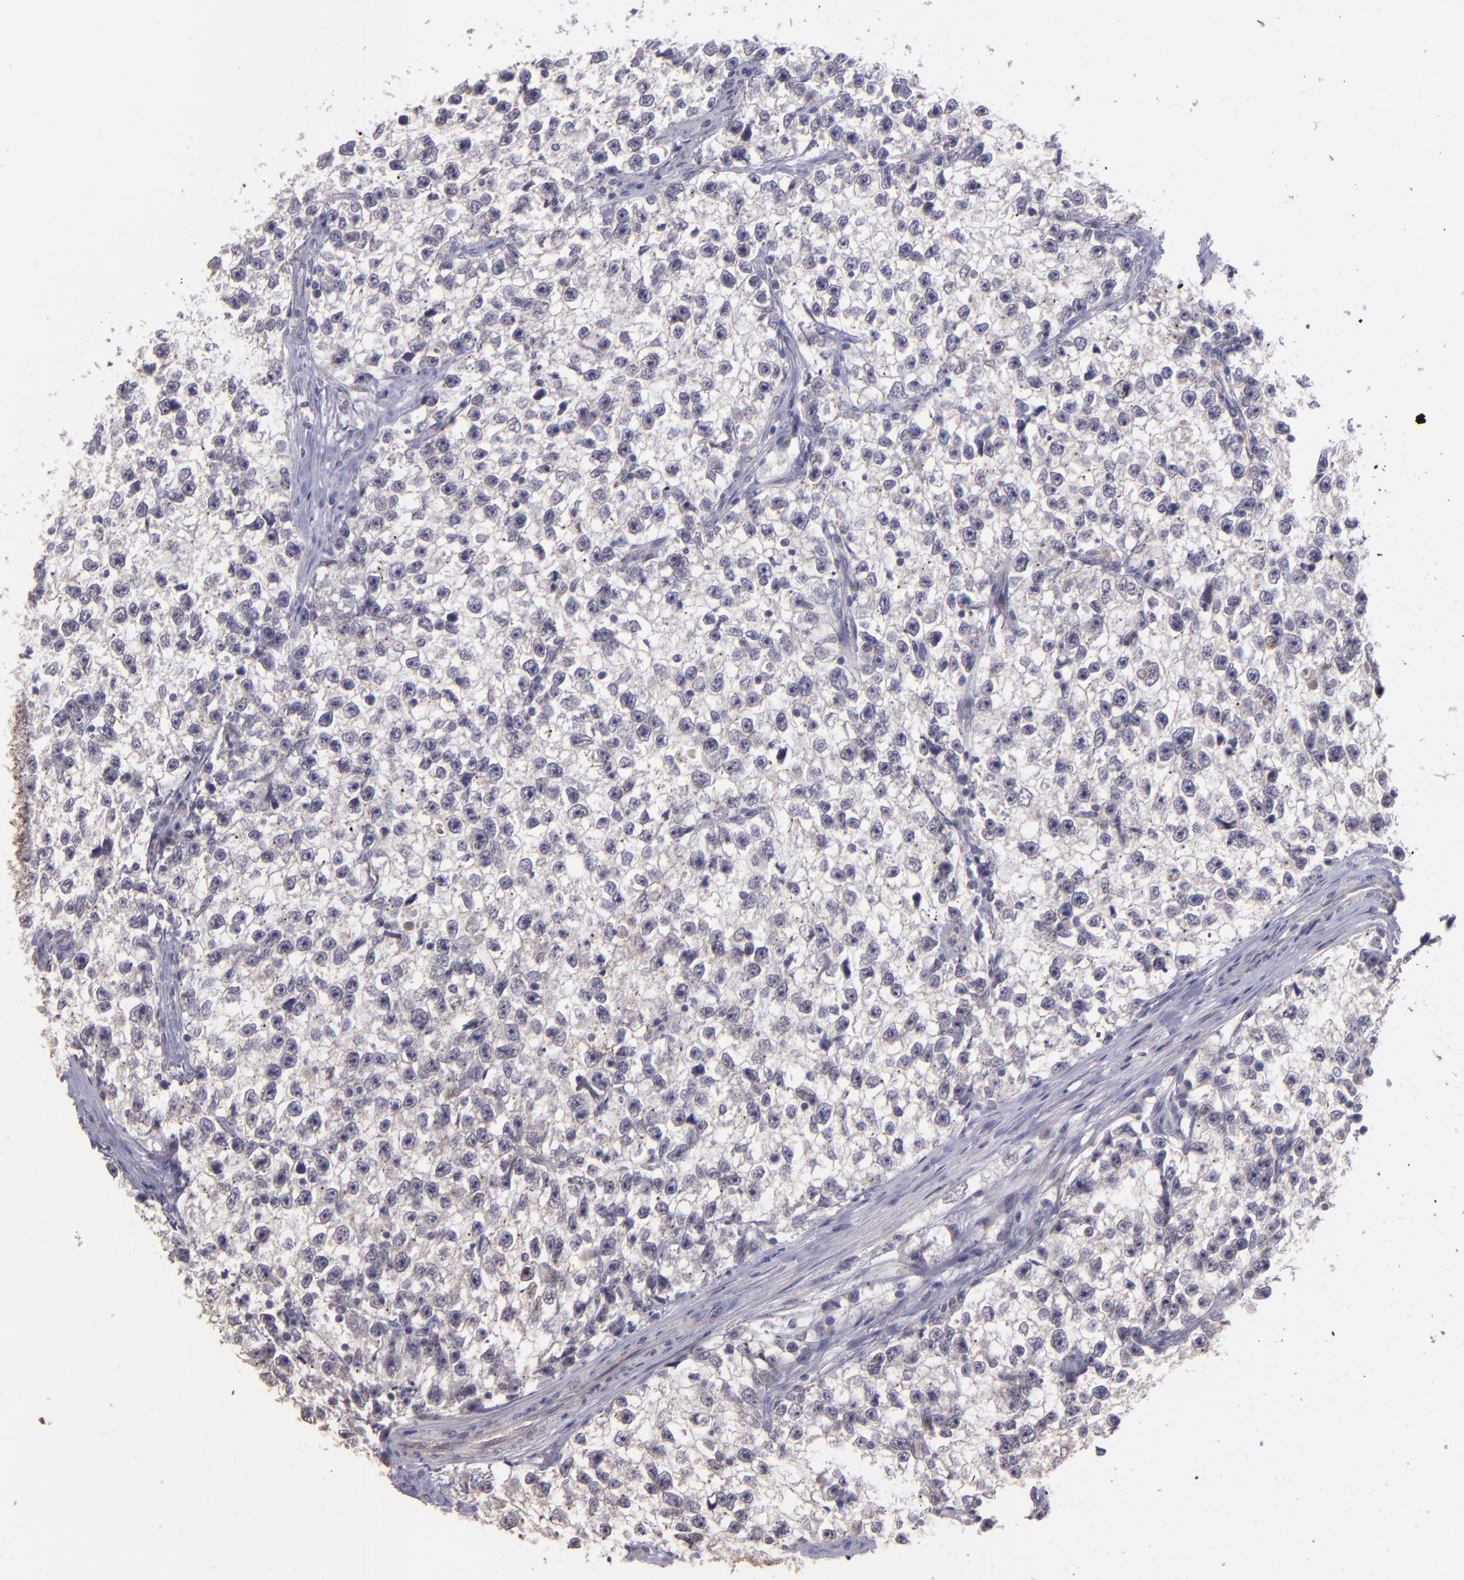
{"staining": {"intensity": "weak", "quantity": "<25%", "location": "cytoplasmic/membranous,nuclear"}, "tissue": "testis cancer", "cell_type": "Tumor cells", "image_type": "cancer", "snomed": [{"axis": "morphology", "description": "Seminoma, NOS"}, {"axis": "morphology", "description": "Carcinoma, Embryonal, NOS"}, {"axis": "topography", "description": "Testis"}], "caption": "The immunohistochemistry (IHC) histopathology image has no significant expression in tumor cells of testis cancer (embryonal carcinoma) tissue.", "gene": "NUP62CL", "patient": {"sex": "male", "age": 30}}